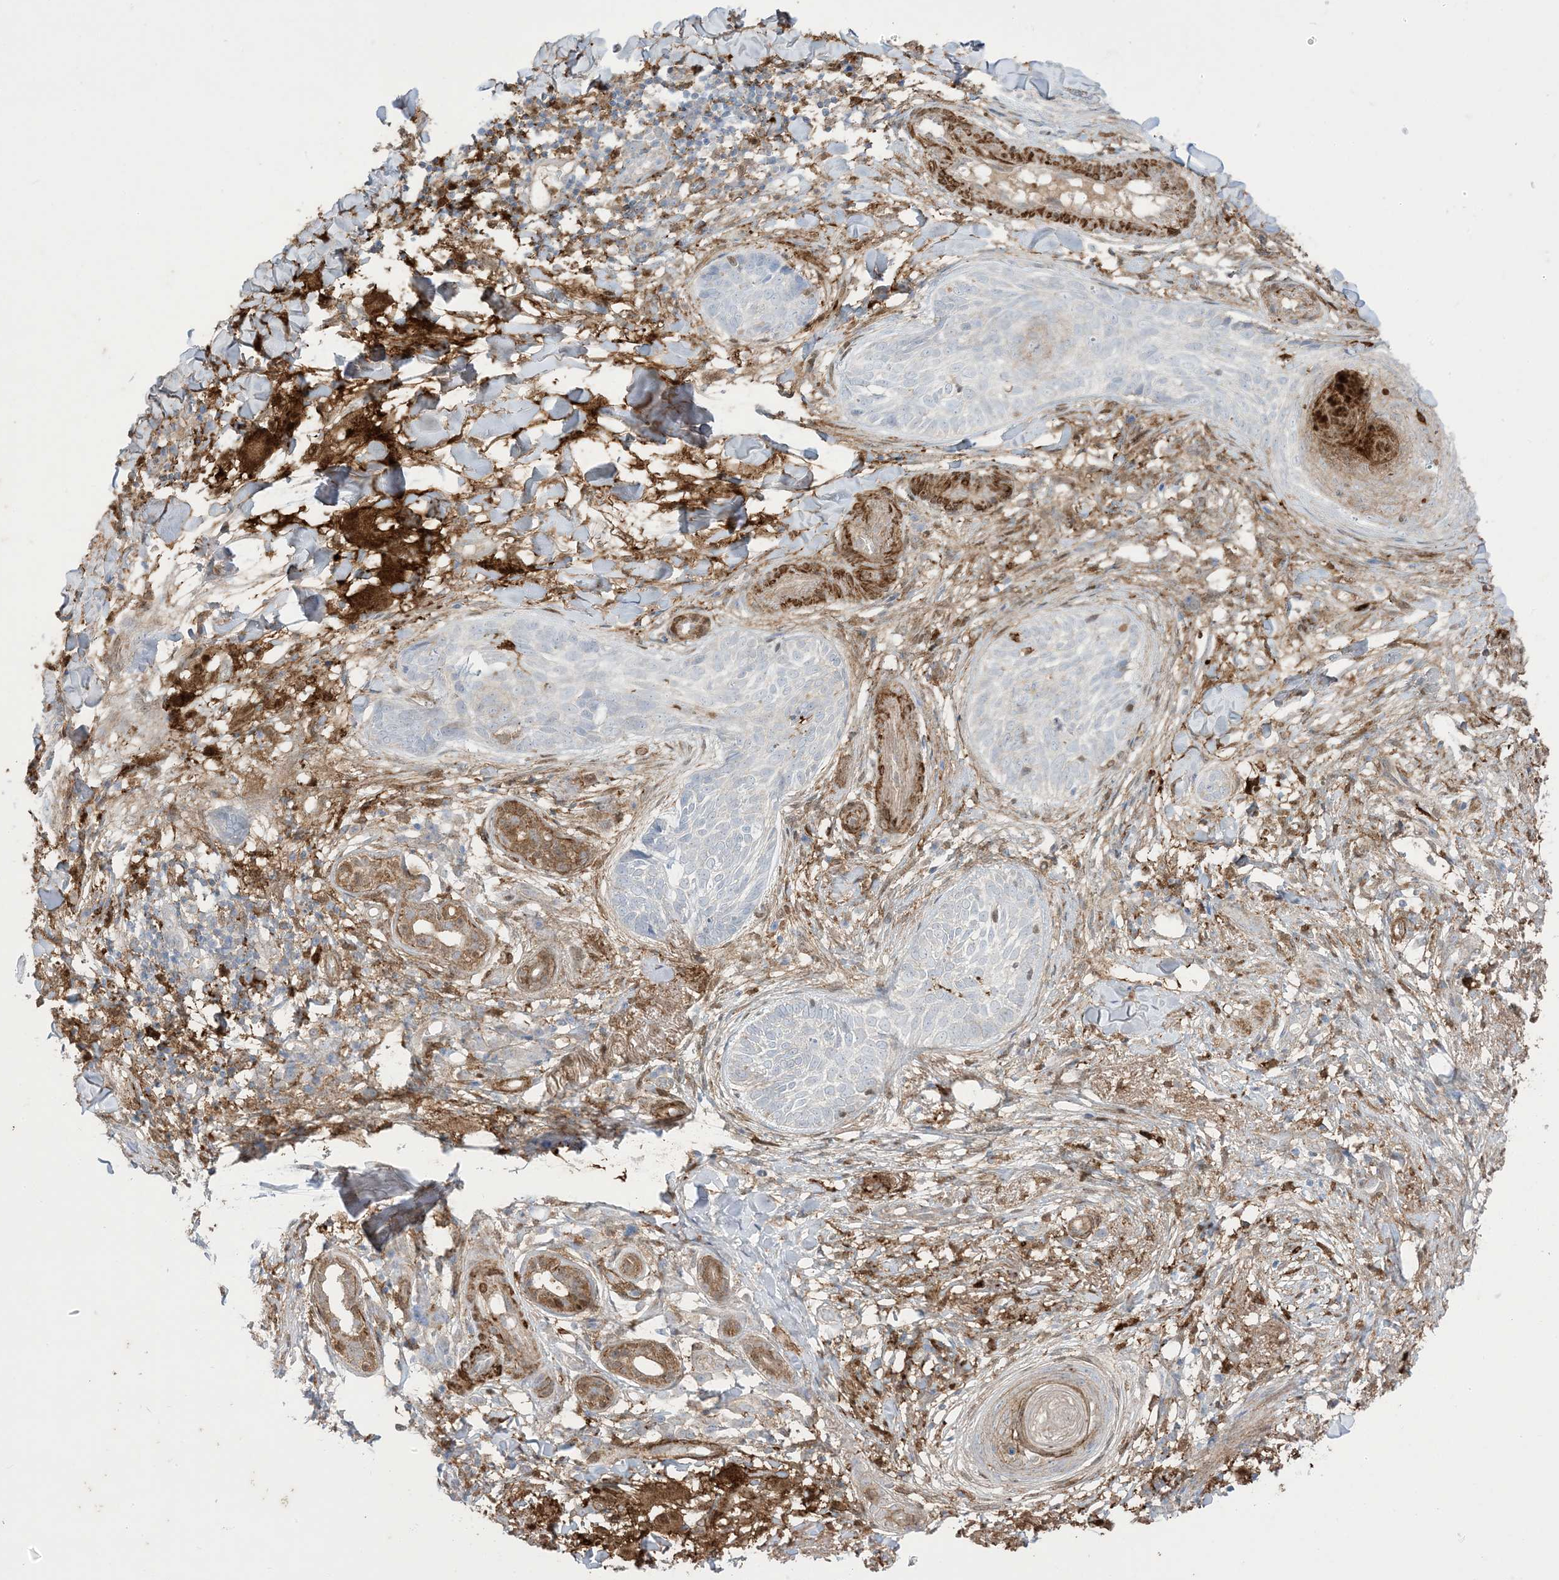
{"staining": {"intensity": "negative", "quantity": "none", "location": "none"}, "tissue": "skin cancer", "cell_type": "Tumor cells", "image_type": "cancer", "snomed": [{"axis": "morphology", "description": "Basal cell carcinoma"}, {"axis": "topography", "description": "Skin"}], "caption": "IHC of skin cancer (basal cell carcinoma) reveals no expression in tumor cells.", "gene": "GSN", "patient": {"sex": "male", "age": 85}}